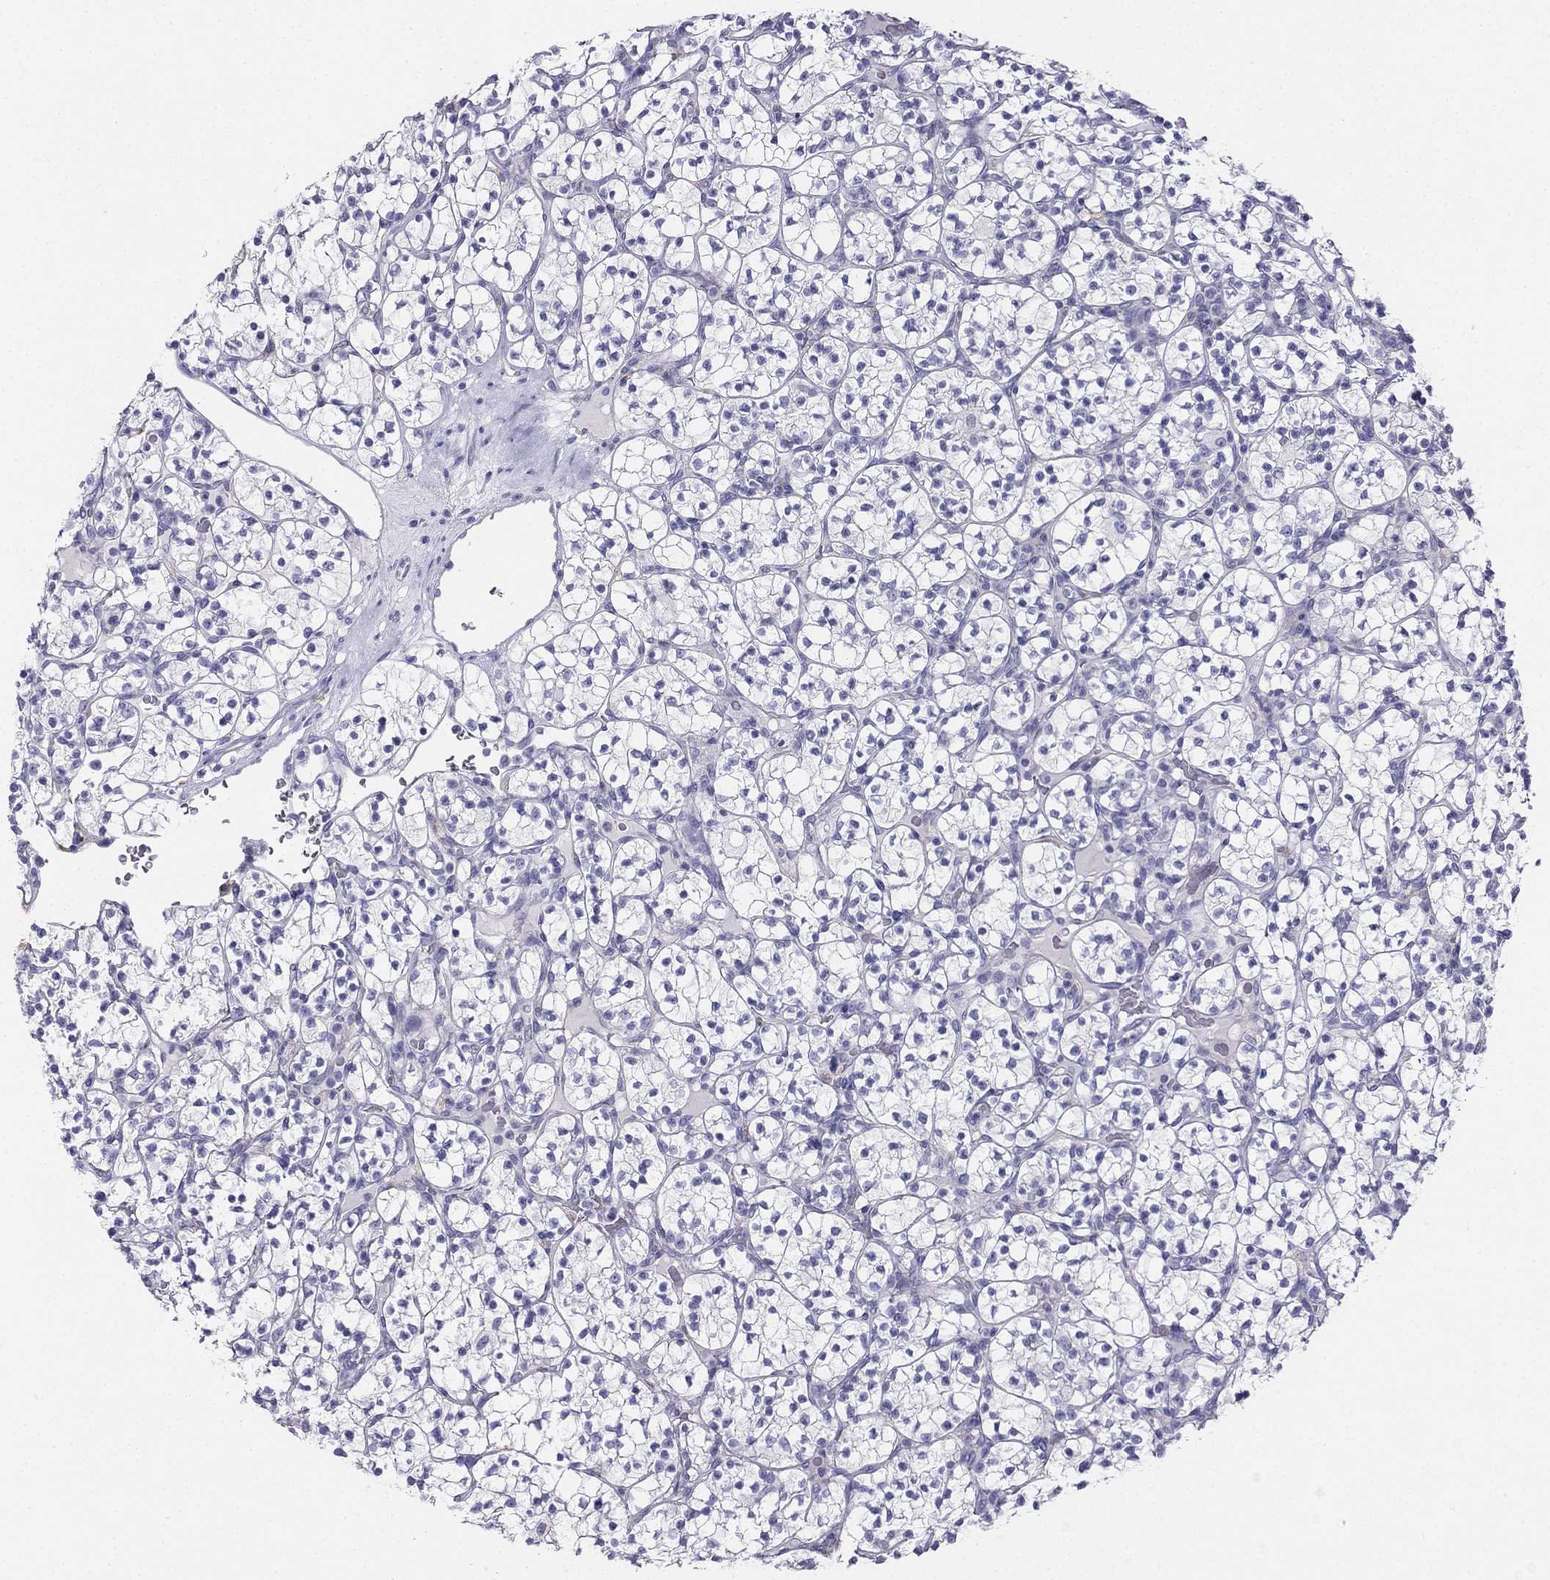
{"staining": {"intensity": "negative", "quantity": "none", "location": "none"}, "tissue": "renal cancer", "cell_type": "Tumor cells", "image_type": "cancer", "snomed": [{"axis": "morphology", "description": "Adenocarcinoma, NOS"}, {"axis": "topography", "description": "Kidney"}], "caption": "This is an immunohistochemistry image of human adenocarcinoma (renal). There is no expression in tumor cells.", "gene": "ALOXE3", "patient": {"sex": "female", "age": 89}}